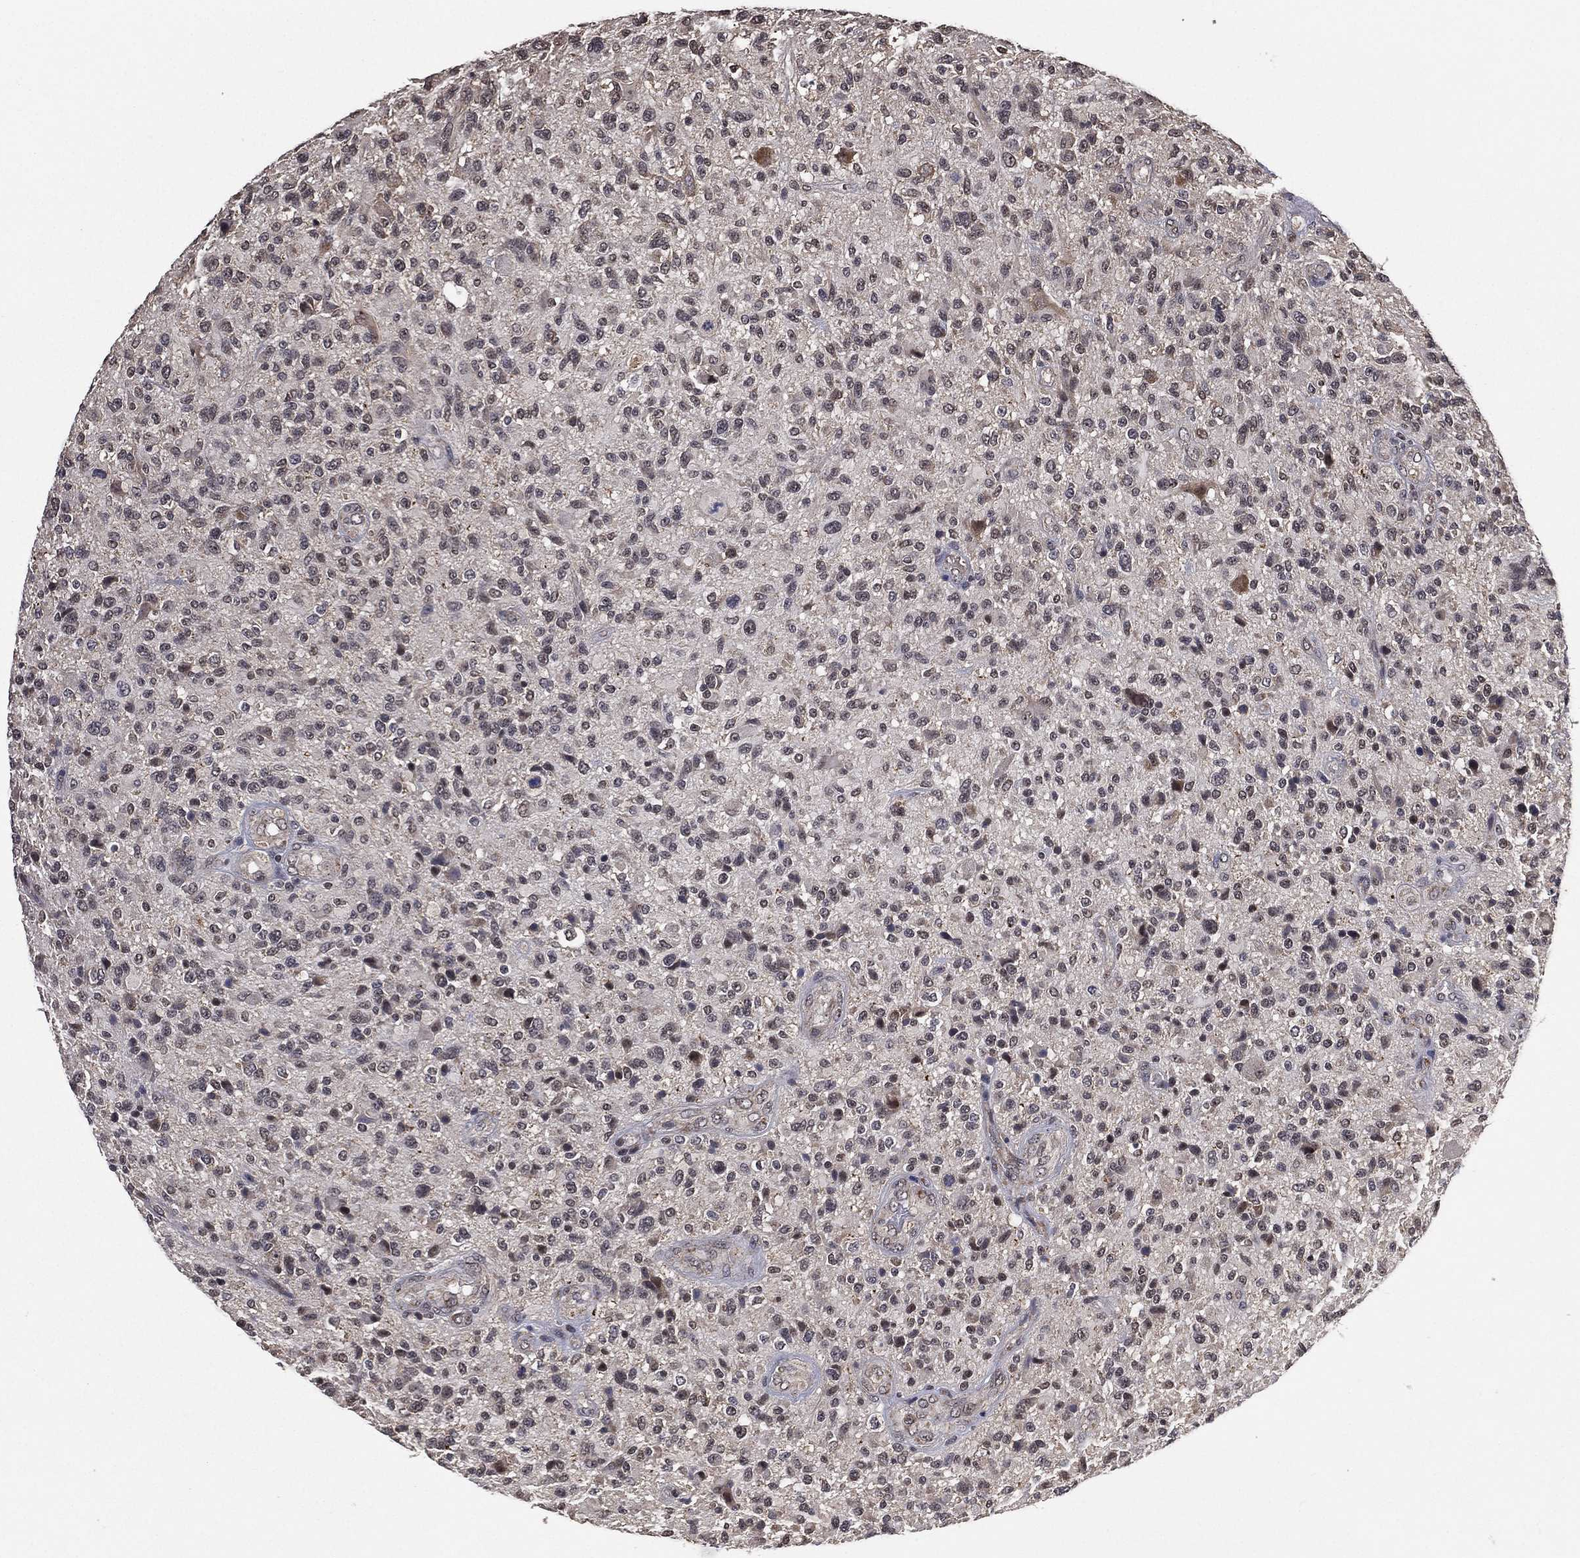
{"staining": {"intensity": "negative", "quantity": "none", "location": "none"}, "tissue": "glioma", "cell_type": "Tumor cells", "image_type": "cancer", "snomed": [{"axis": "morphology", "description": "Glioma, malignant, High grade"}, {"axis": "topography", "description": "Brain"}], "caption": "Tumor cells are negative for brown protein staining in malignant glioma (high-grade). Brightfield microscopy of IHC stained with DAB (brown) and hematoxylin (blue), captured at high magnification.", "gene": "NELFCD", "patient": {"sex": "male", "age": 47}}